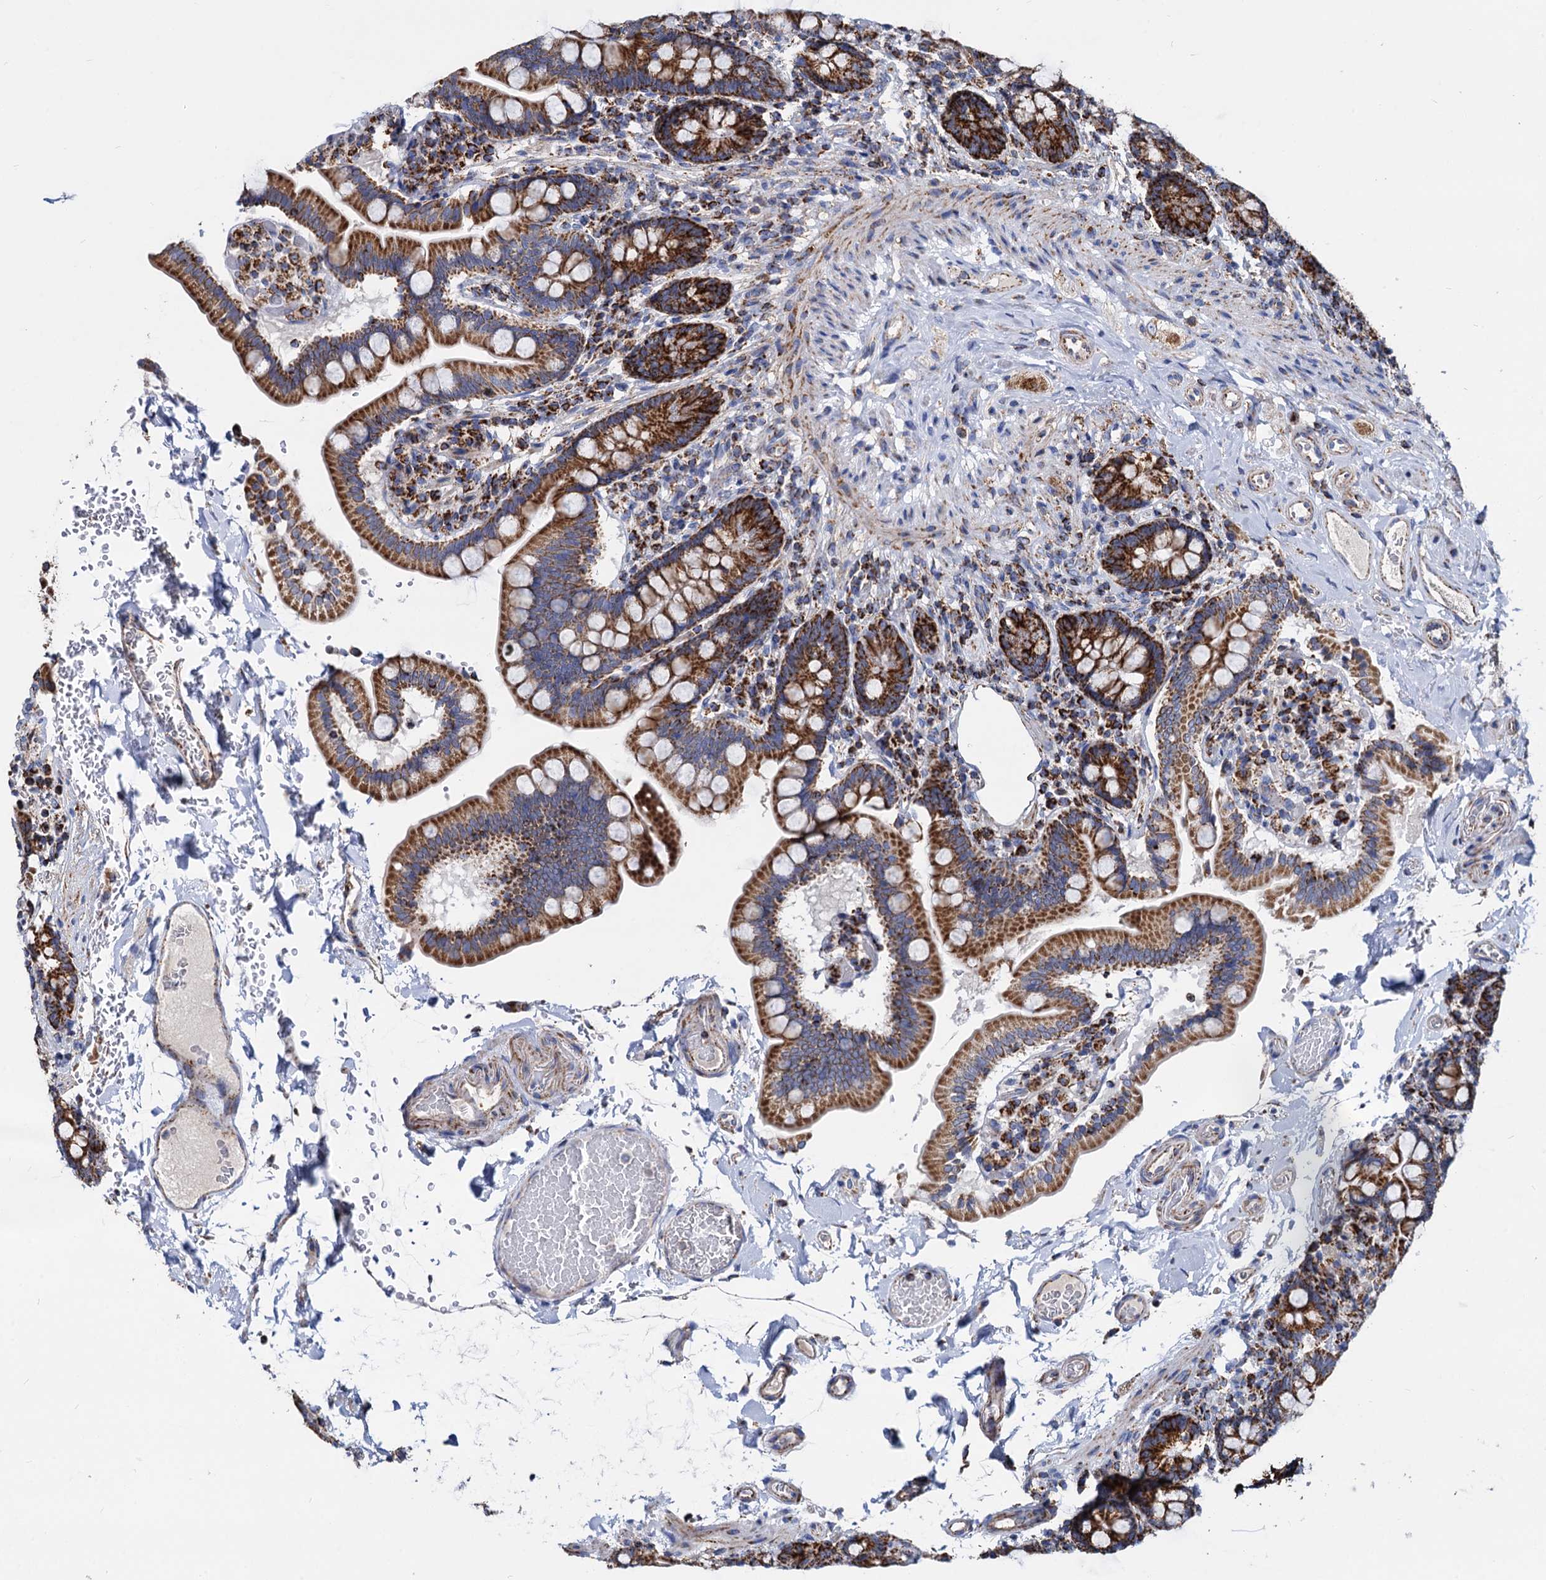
{"staining": {"intensity": "strong", "quantity": ">75%", "location": "cytoplasmic/membranous"}, "tissue": "small intestine", "cell_type": "Glandular cells", "image_type": "normal", "snomed": [{"axis": "morphology", "description": "Normal tissue, NOS"}, {"axis": "topography", "description": "Small intestine"}], "caption": "Human small intestine stained for a protein (brown) displays strong cytoplasmic/membranous positive staining in about >75% of glandular cells.", "gene": "TIMM10", "patient": {"sex": "female", "age": 64}}